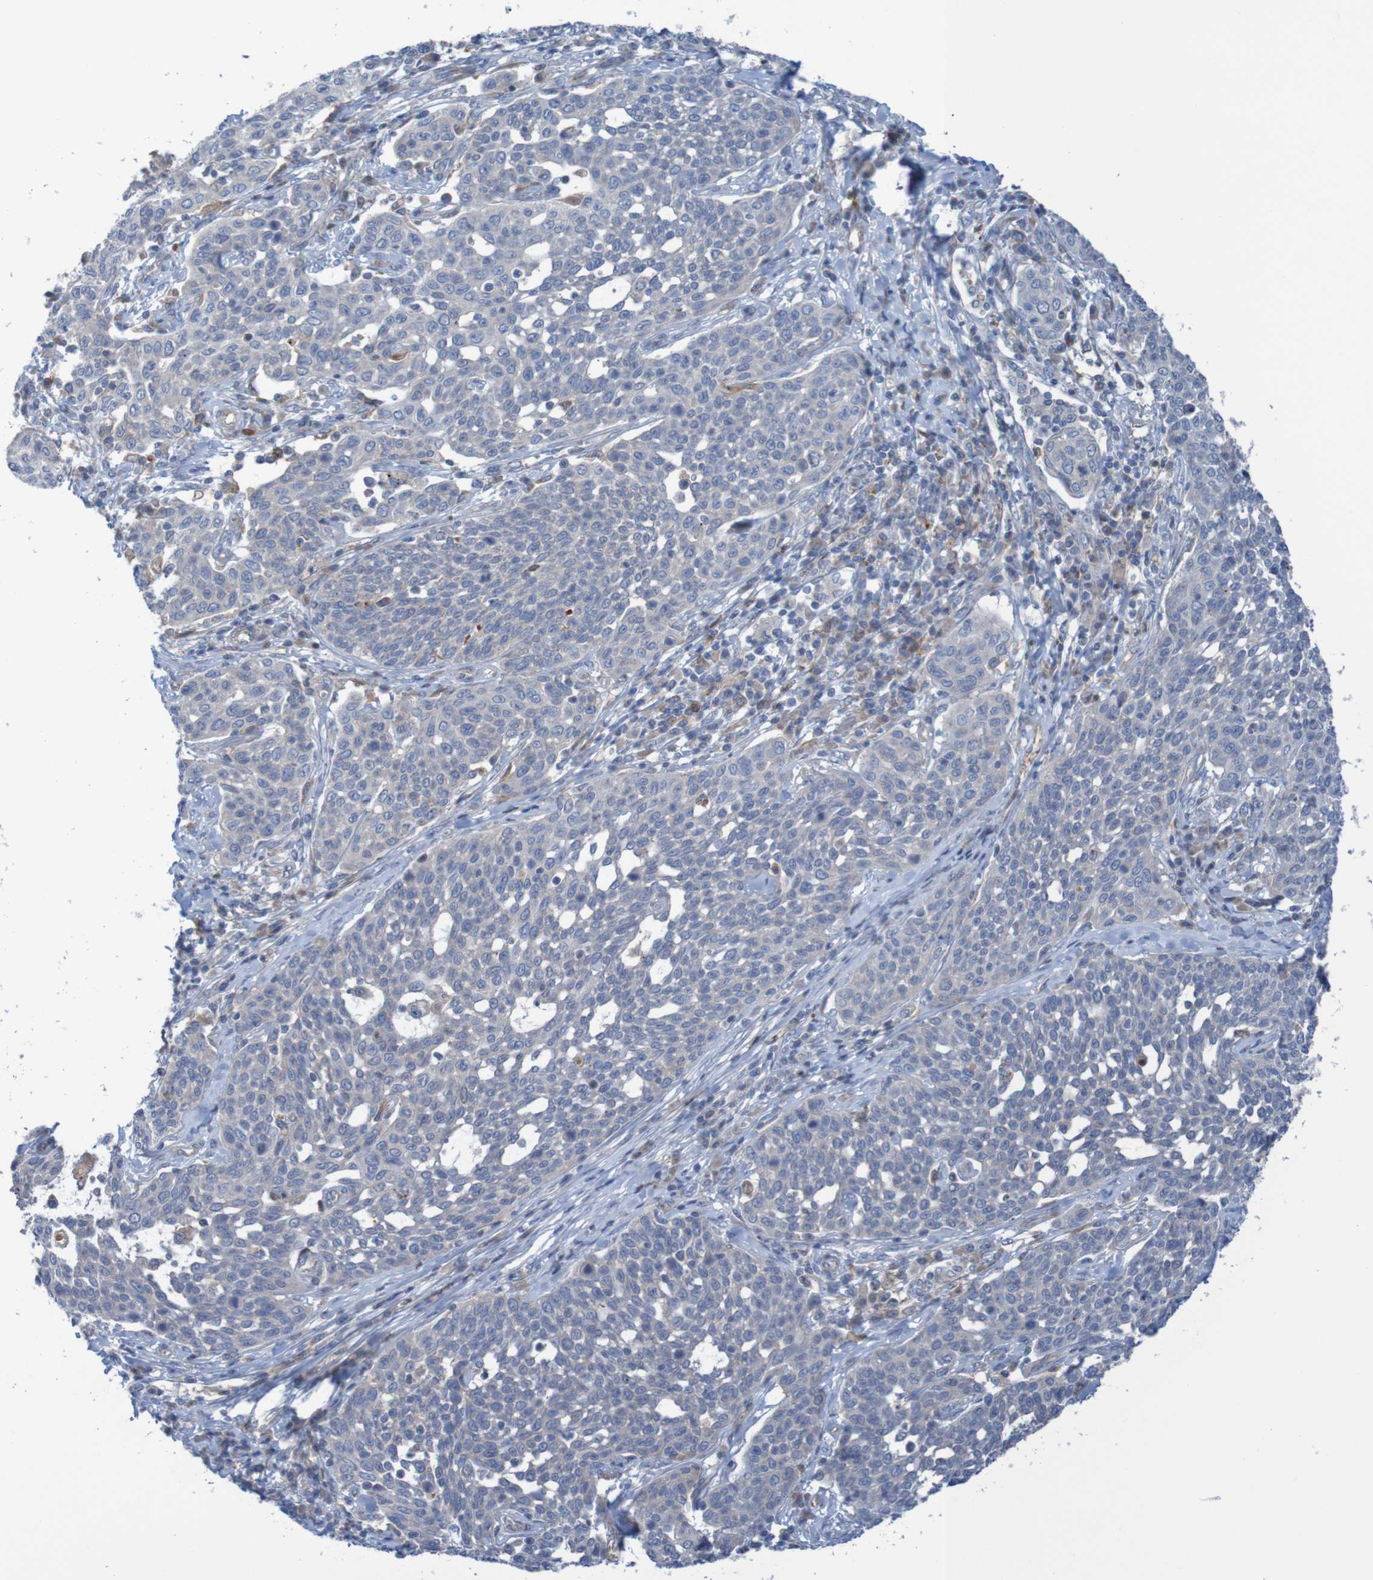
{"staining": {"intensity": "weak", "quantity": "<25%", "location": "cytoplasmic/membranous"}, "tissue": "cervical cancer", "cell_type": "Tumor cells", "image_type": "cancer", "snomed": [{"axis": "morphology", "description": "Squamous cell carcinoma, NOS"}, {"axis": "topography", "description": "Cervix"}], "caption": "Immunohistochemical staining of cervical cancer (squamous cell carcinoma) reveals no significant staining in tumor cells.", "gene": "ANGPT4", "patient": {"sex": "female", "age": 34}}